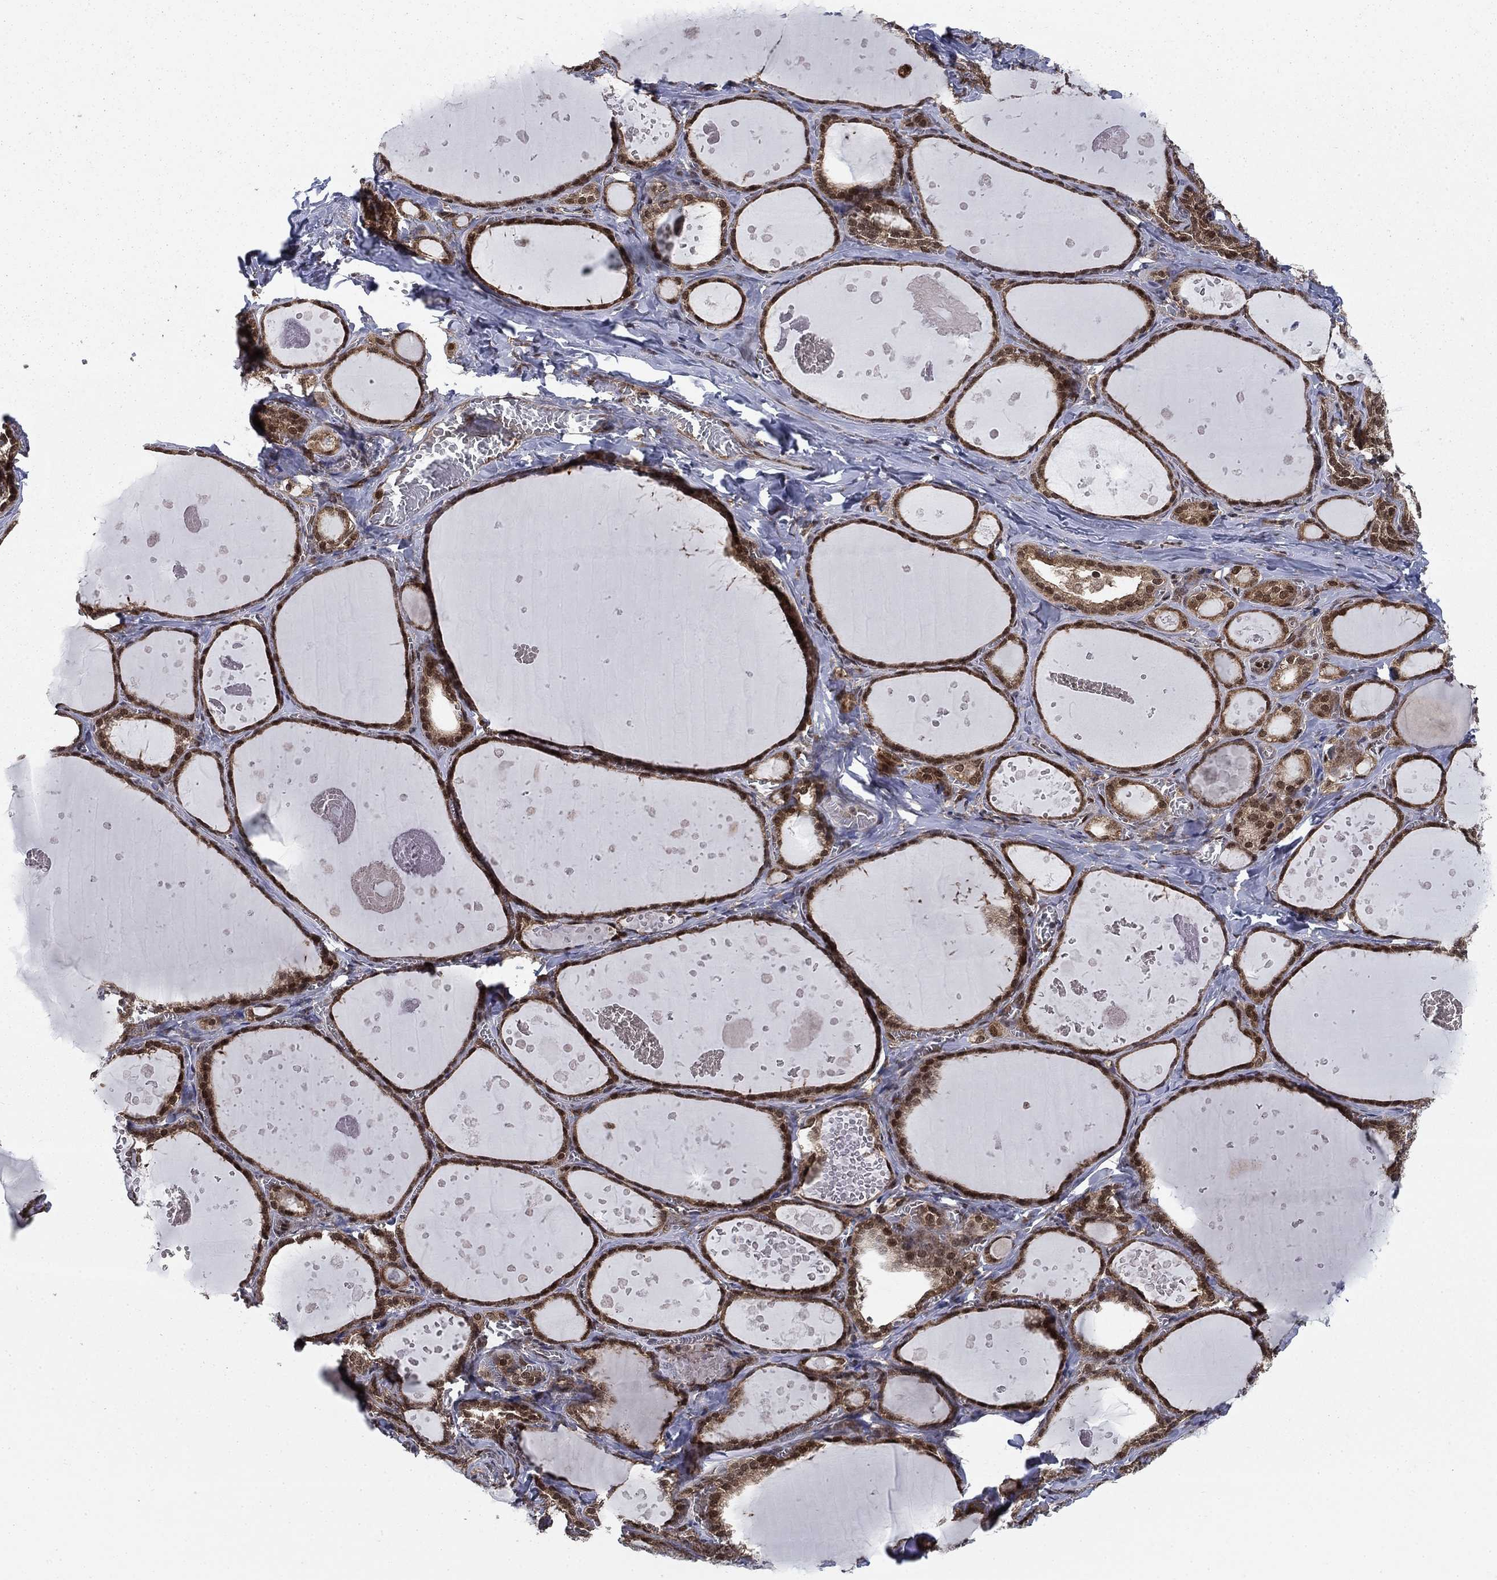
{"staining": {"intensity": "strong", "quantity": "25%-75%", "location": "cytoplasmic/membranous,nuclear"}, "tissue": "thyroid gland", "cell_type": "Glandular cells", "image_type": "normal", "snomed": [{"axis": "morphology", "description": "Normal tissue, NOS"}, {"axis": "topography", "description": "Thyroid gland"}], "caption": "DAB (3,3'-diaminobenzidine) immunohistochemical staining of unremarkable human thyroid gland shows strong cytoplasmic/membranous,nuclear protein staining in about 25%-75% of glandular cells.", "gene": "DNAJA1", "patient": {"sex": "female", "age": 56}}